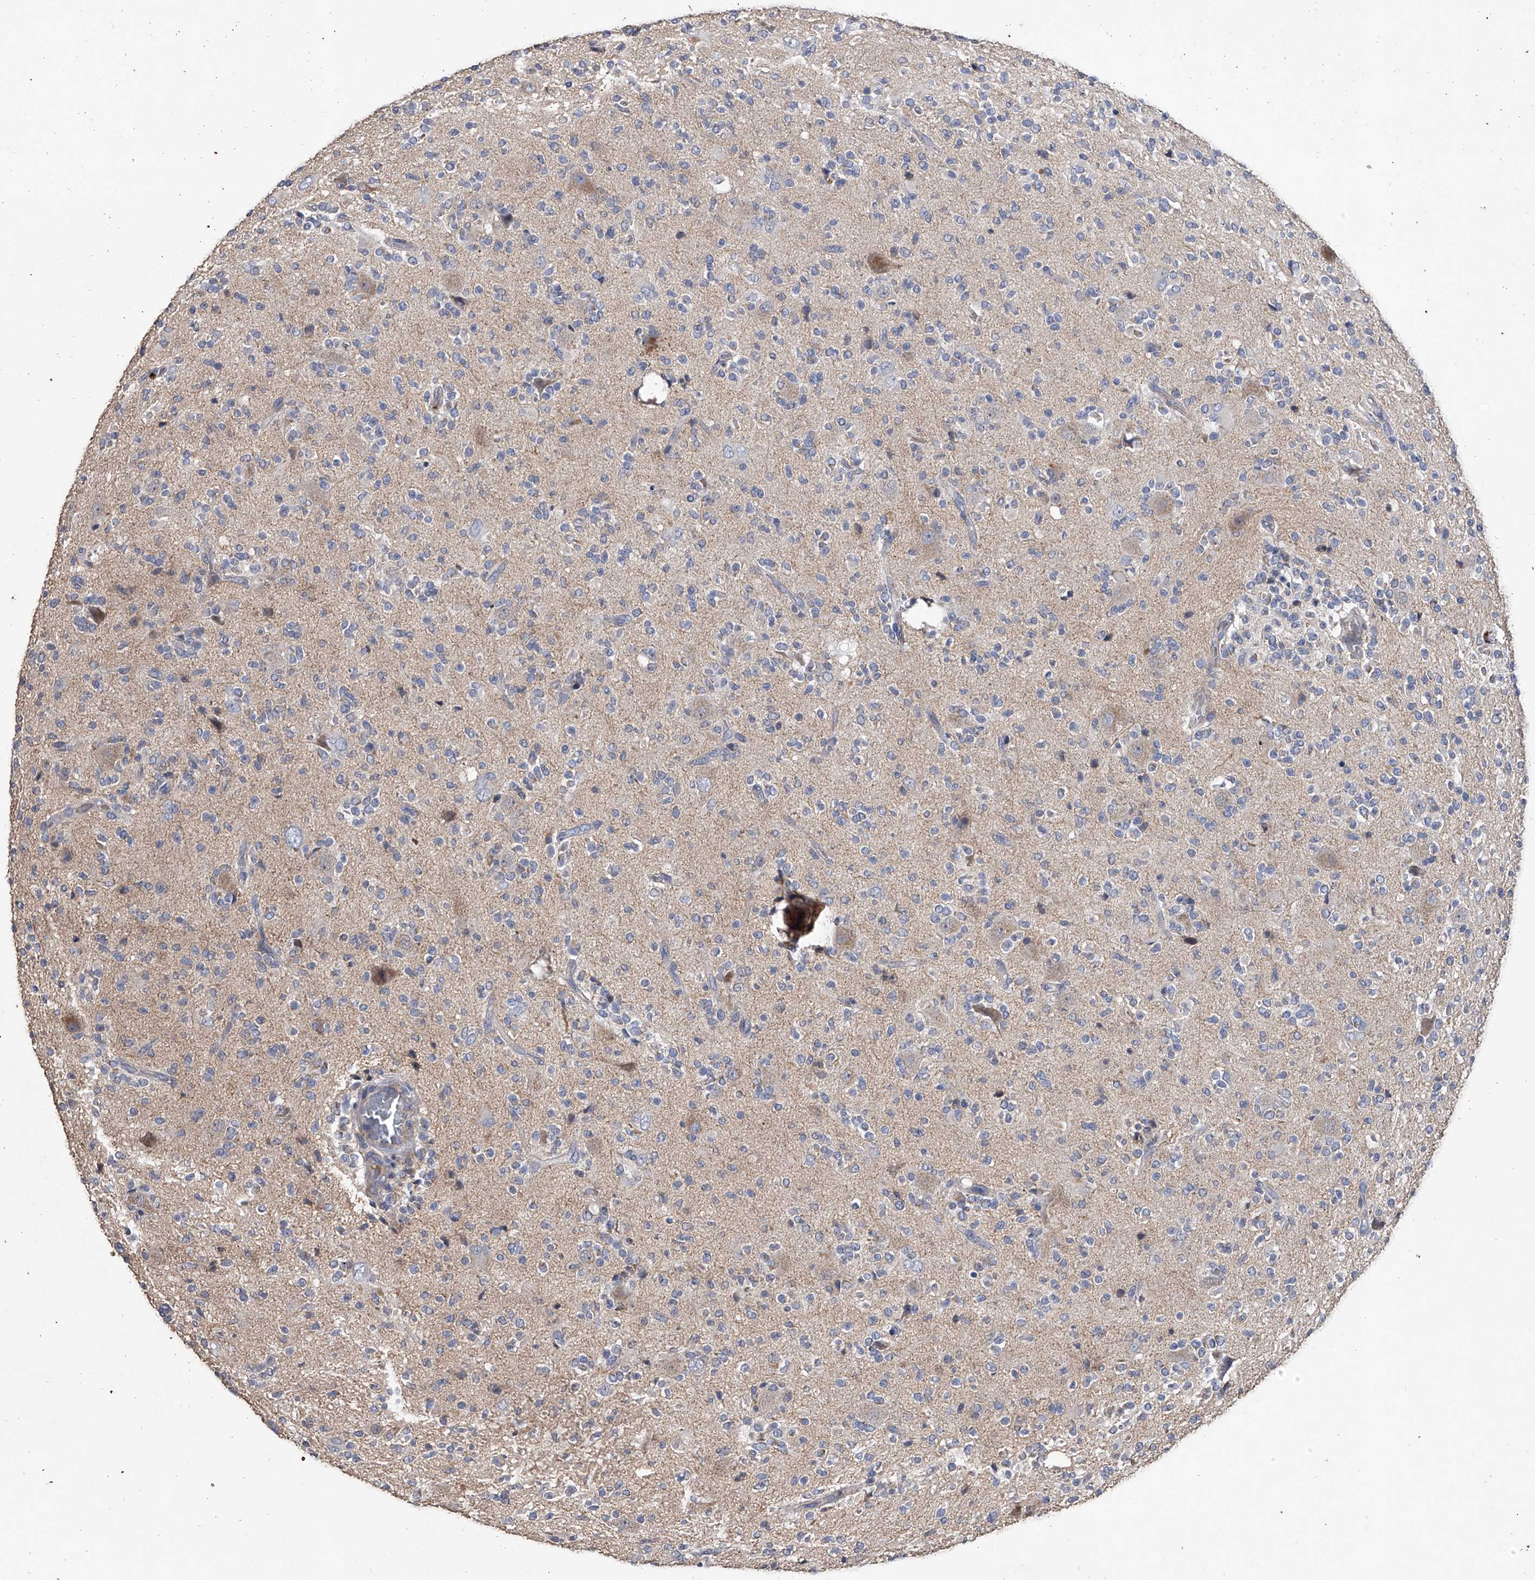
{"staining": {"intensity": "weak", "quantity": "<25%", "location": "cytoplasmic/membranous"}, "tissue": "glioma", "cell_type": "Tumor cells", "image_type": "cancer", "snomed": [{"axis": "morphology", "description": "Glioma, malignant, High grade"}, {"axis": "topography", "description": "Brain"}], "caption": "This is an IHC image of glioma. There is no staining in tumor cells.", "gene": "NRP1", "patient": {"sex": "male", "age": 34}}